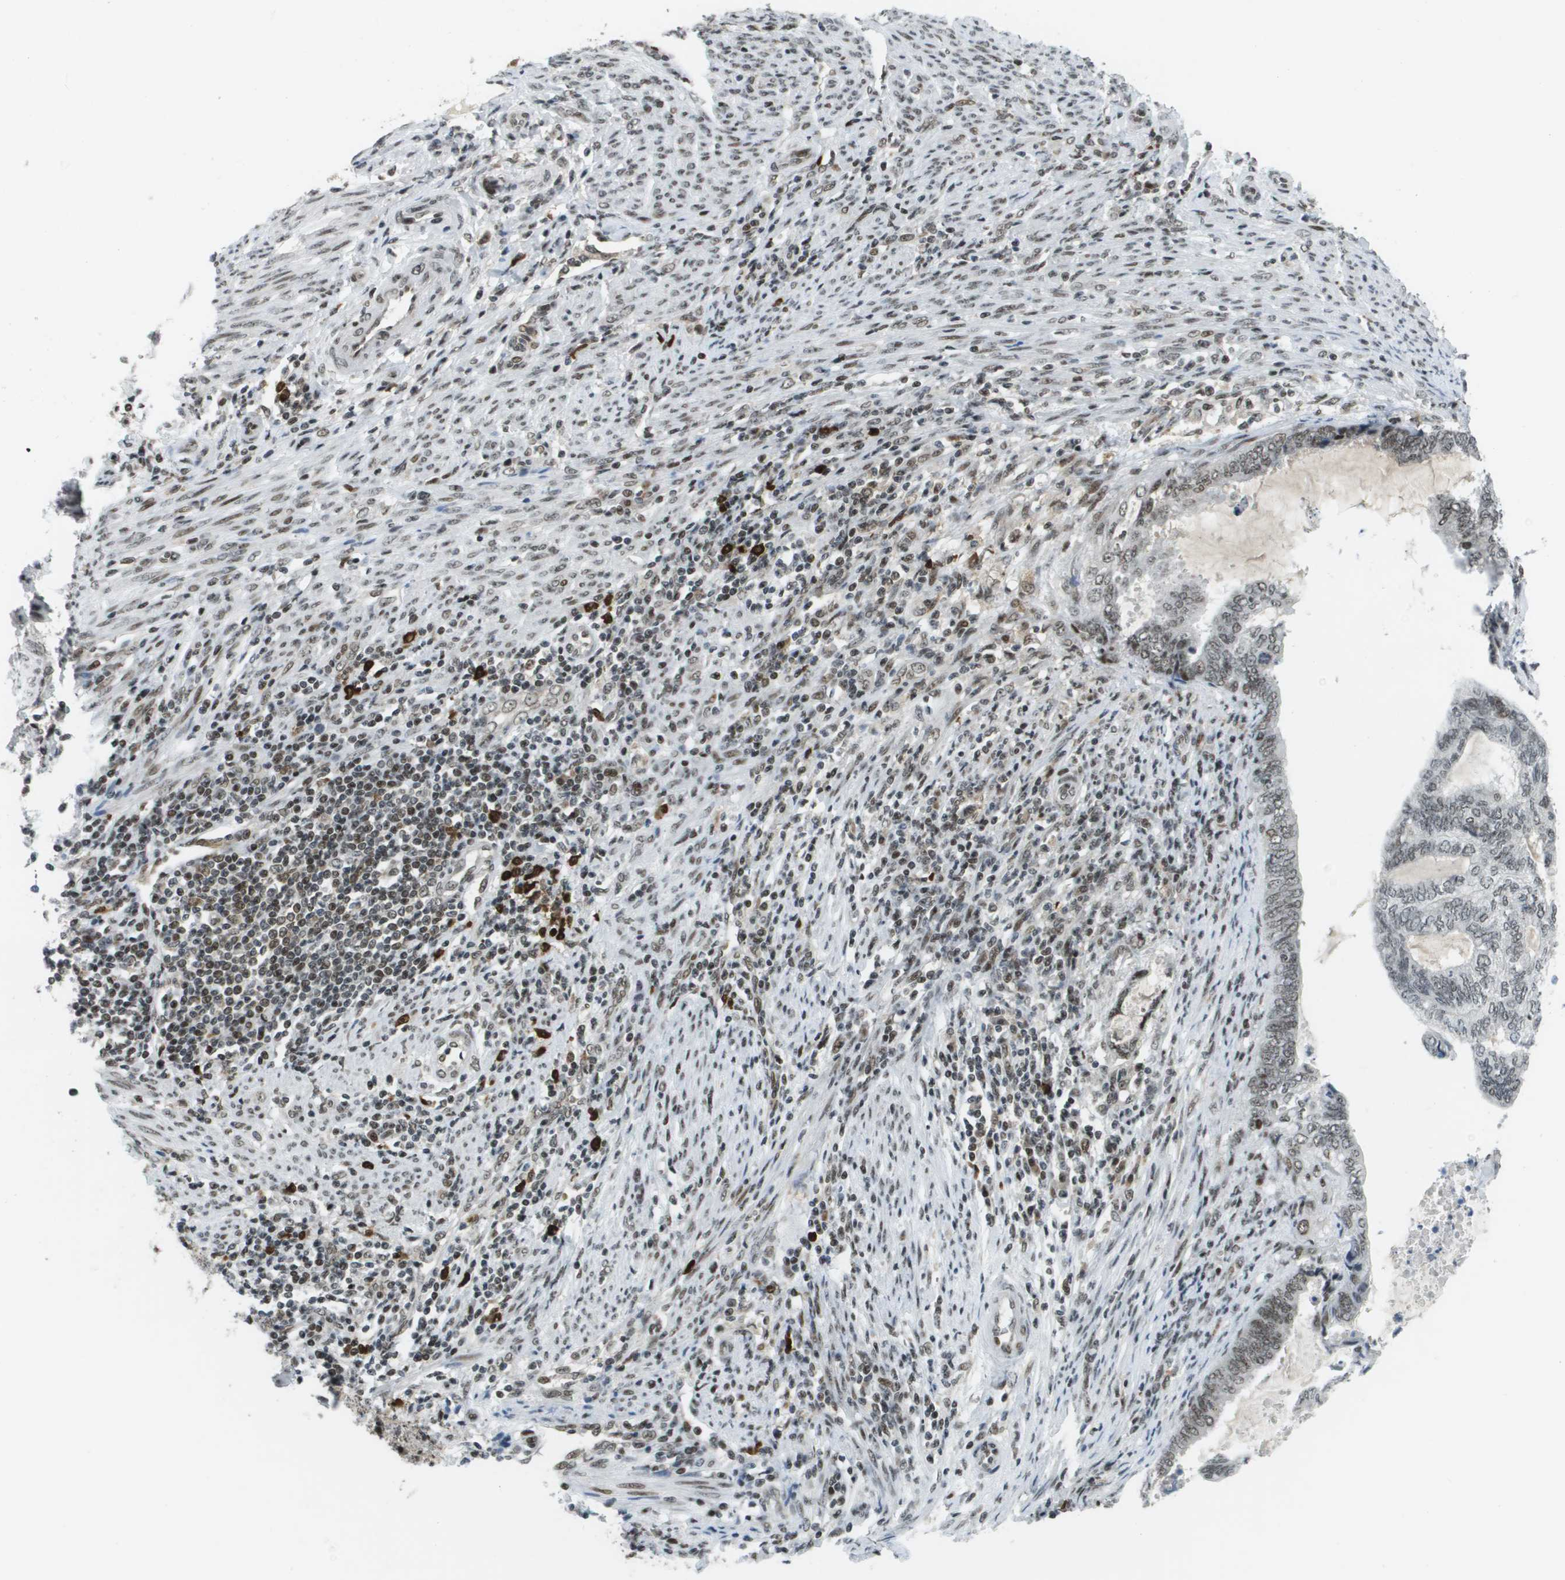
{"staining": {"intensity": "moderate", "quantity": "25%-75%", "location": "nuclear"}, "tissue": "endometrial cancer", "cell_type": "Tumor cells", "image_type": "cancer", "snomed": [{"axis": "morphology", "description": "Adenocarcinoma, NOS"}, {"axis": "topography", "description": "Uterus"}, {"axis": "topography", "description": "Endometrium"}], "caption": "Protein positivity by IHC shows moderate nuclear staining in about 25%-75% of tumor cells in endometrial cancer (adenocarcinoma).", "gene": "IRF7", "patient": {"sex": "female", "age": 70}}